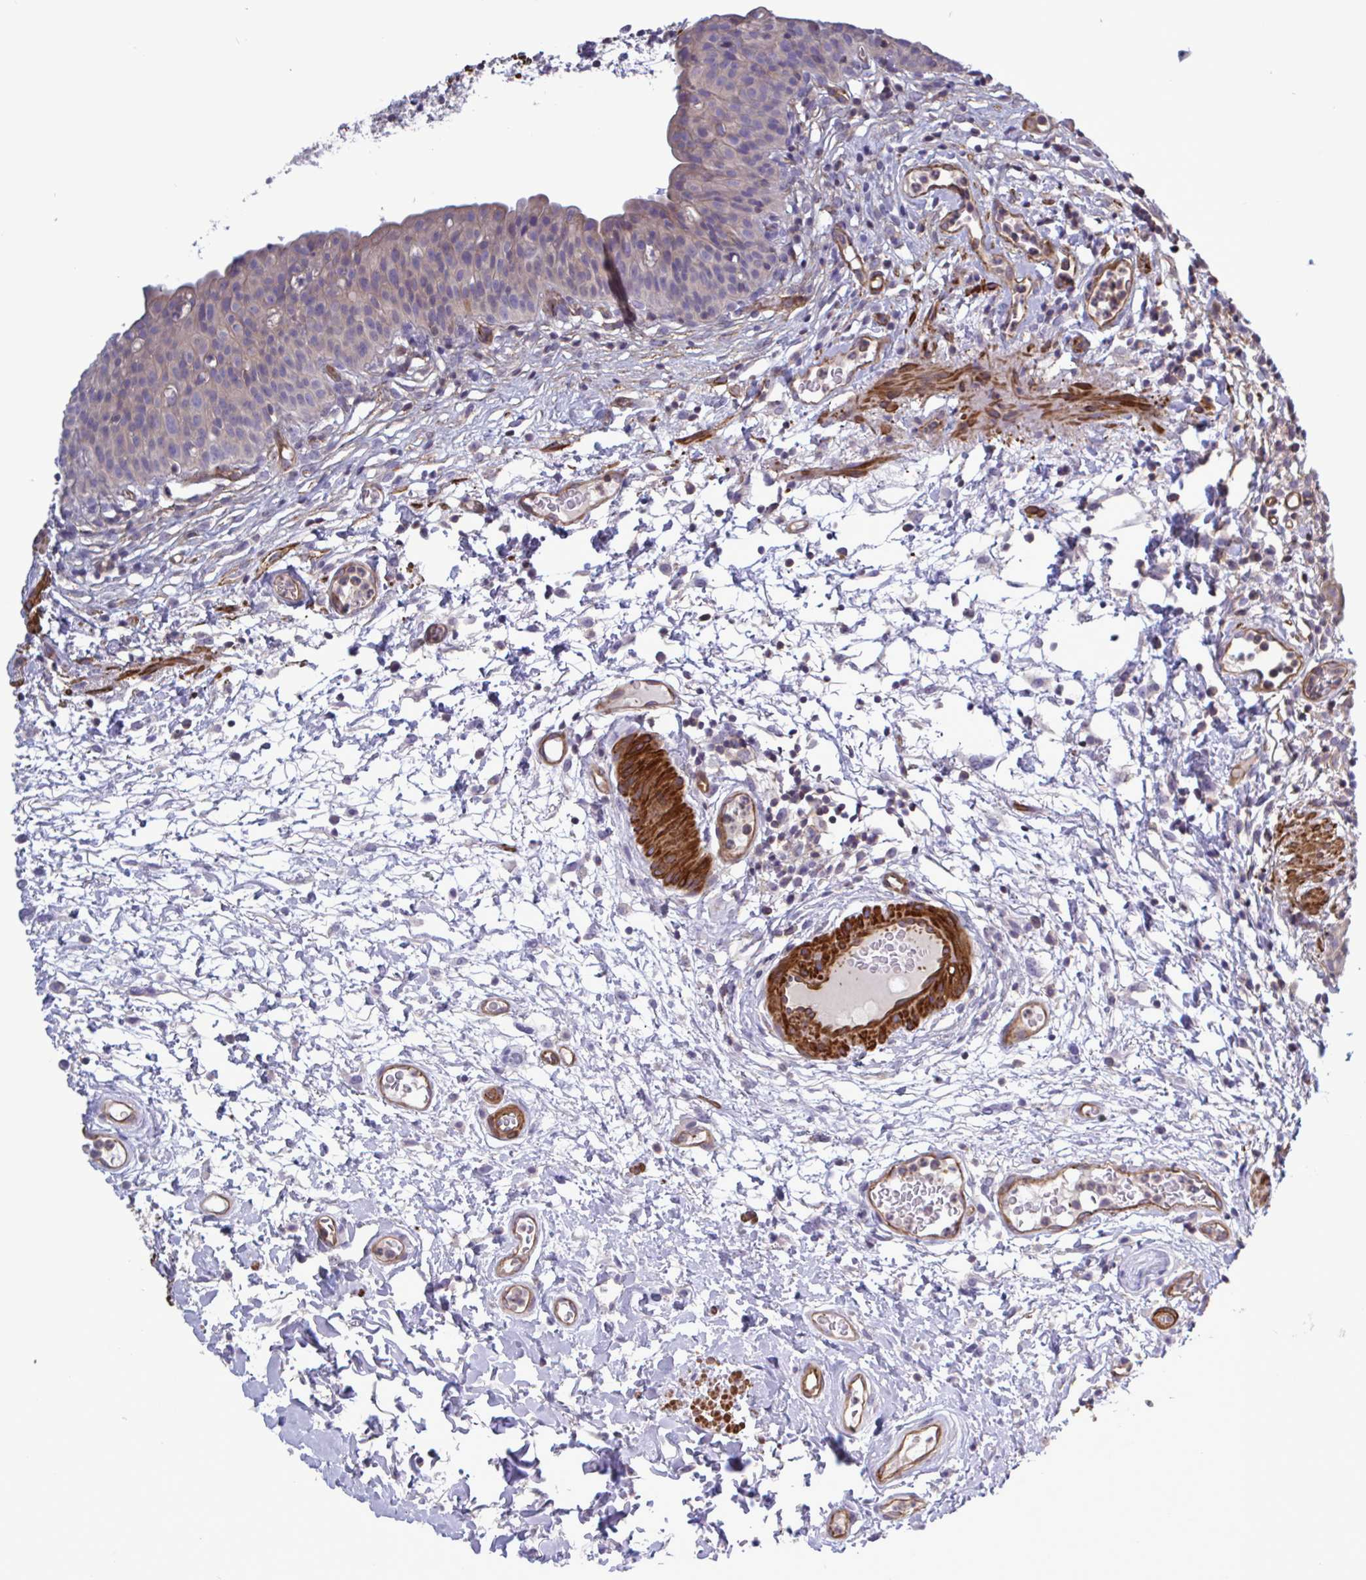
{"staining": {"intensity": "weak", "quantity": "25%-75%", "location": "cytoplasmic/membranous"}, "tissue": "urinary bladder", "cell_type": "Urothelial cells", "image_type": "normal", "snomed": [{"axis": "morphology", "description": "Normal tissue, NOS"}, {"axis": "morphology", "description": "Inflammation, NOS"}, {"axis": "topography", "description": "Urinary bladder"}], "caption": "This is an image of IHC staining of benign urinary bladder, which shows weak positivity in the cytoplasmic/membranous of urothelial cells.", "gene": "SHISA7", "patient": {"sex": "male", "age": 57}}